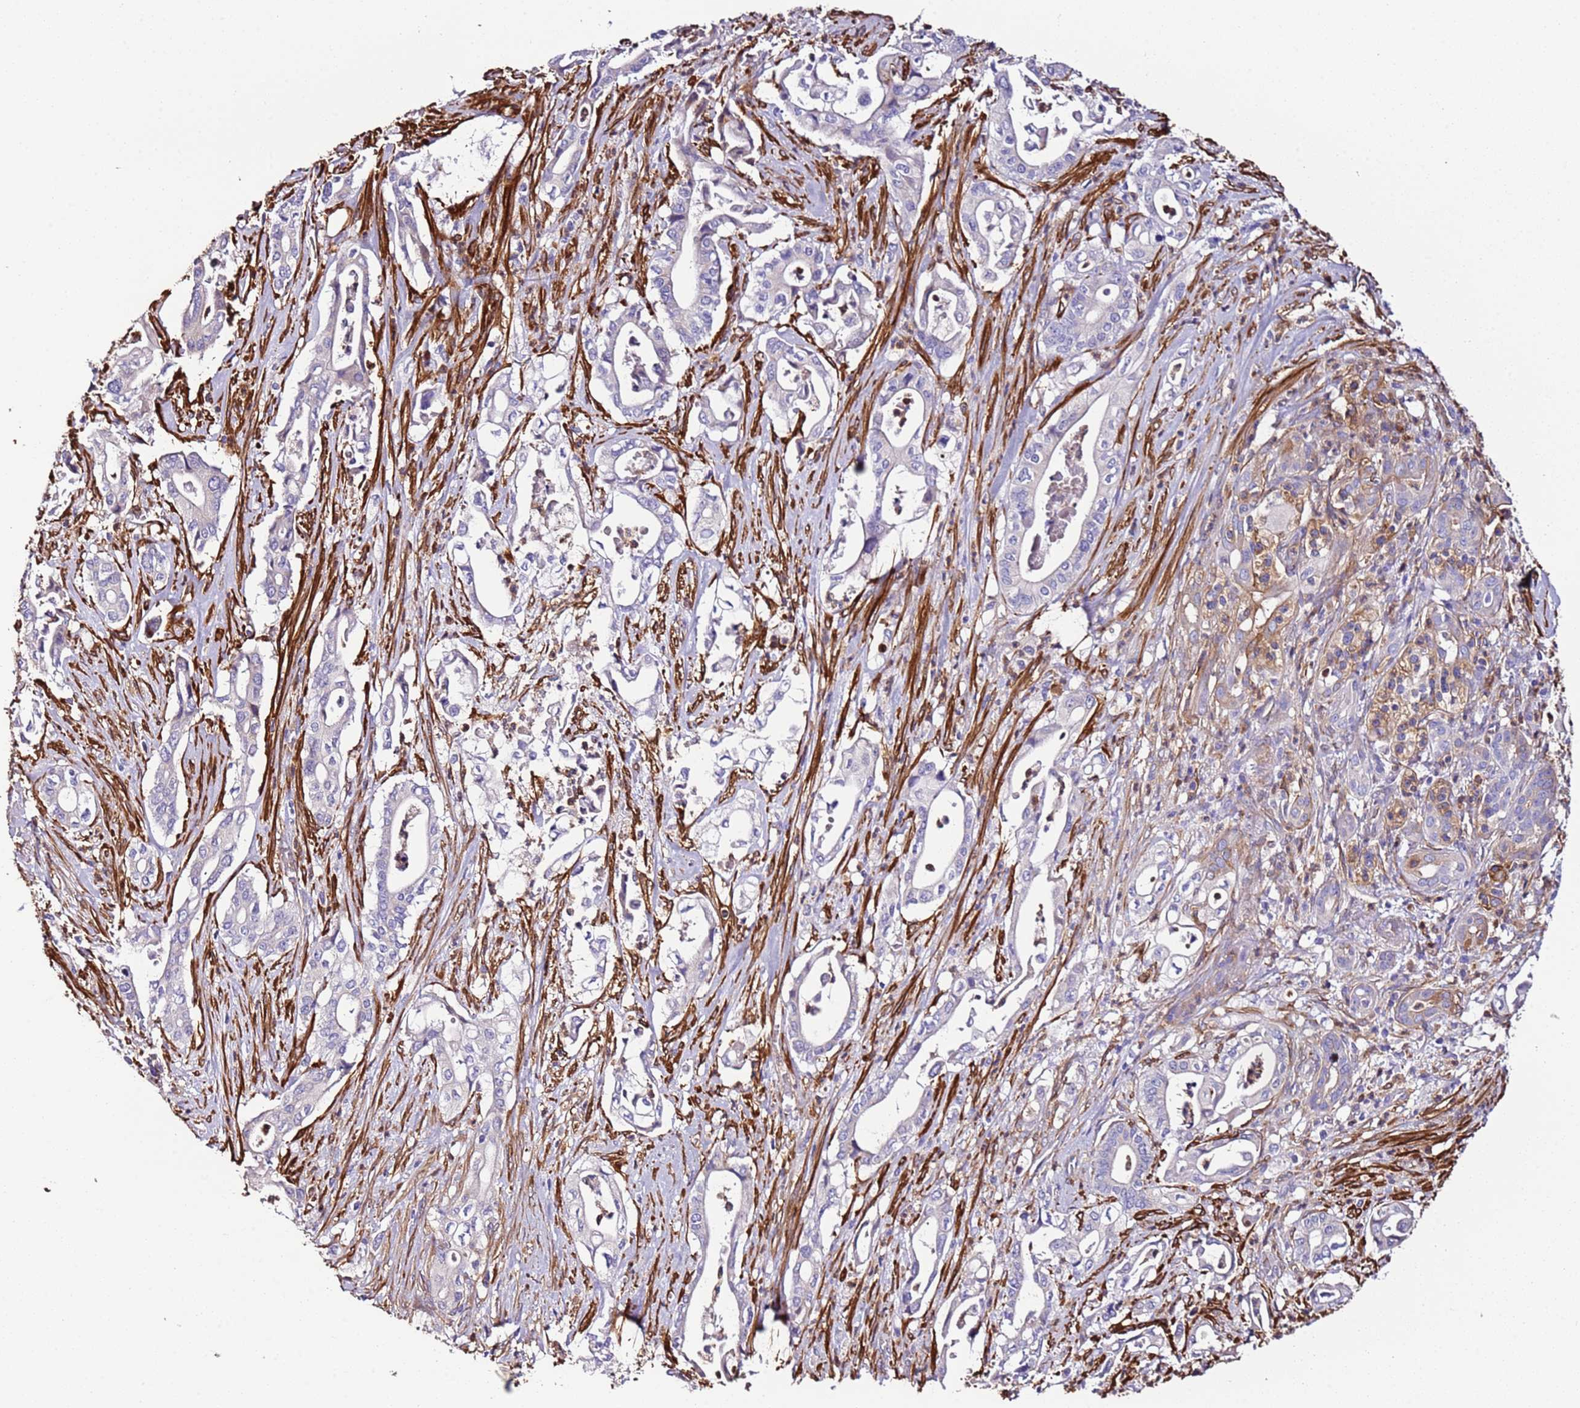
{"staining": {"intensity": "negative", "quantity": "none", "location": "none"}, "tissue": "pancreatic cancer", "cell_type": "Tumor cells", "image_type": "cancer", "snomed": [{"axis": "morphology", "description": "Adenocarcinoma, NOS"}, {"axis": "topography", "description": "Pancreas"}], "caption": "Immunohistochemical staining of pancreatic cancer (adenocarcinoma) exhibits no significant expression in tumor cells. (DAB (3,3'-diaminobenzidine) immunohistochemistry (IHC) visualized using brightfield microscopy, high magnification).", "gene": "FAM174C", "patient": {"sex": "female", "age": 77}}